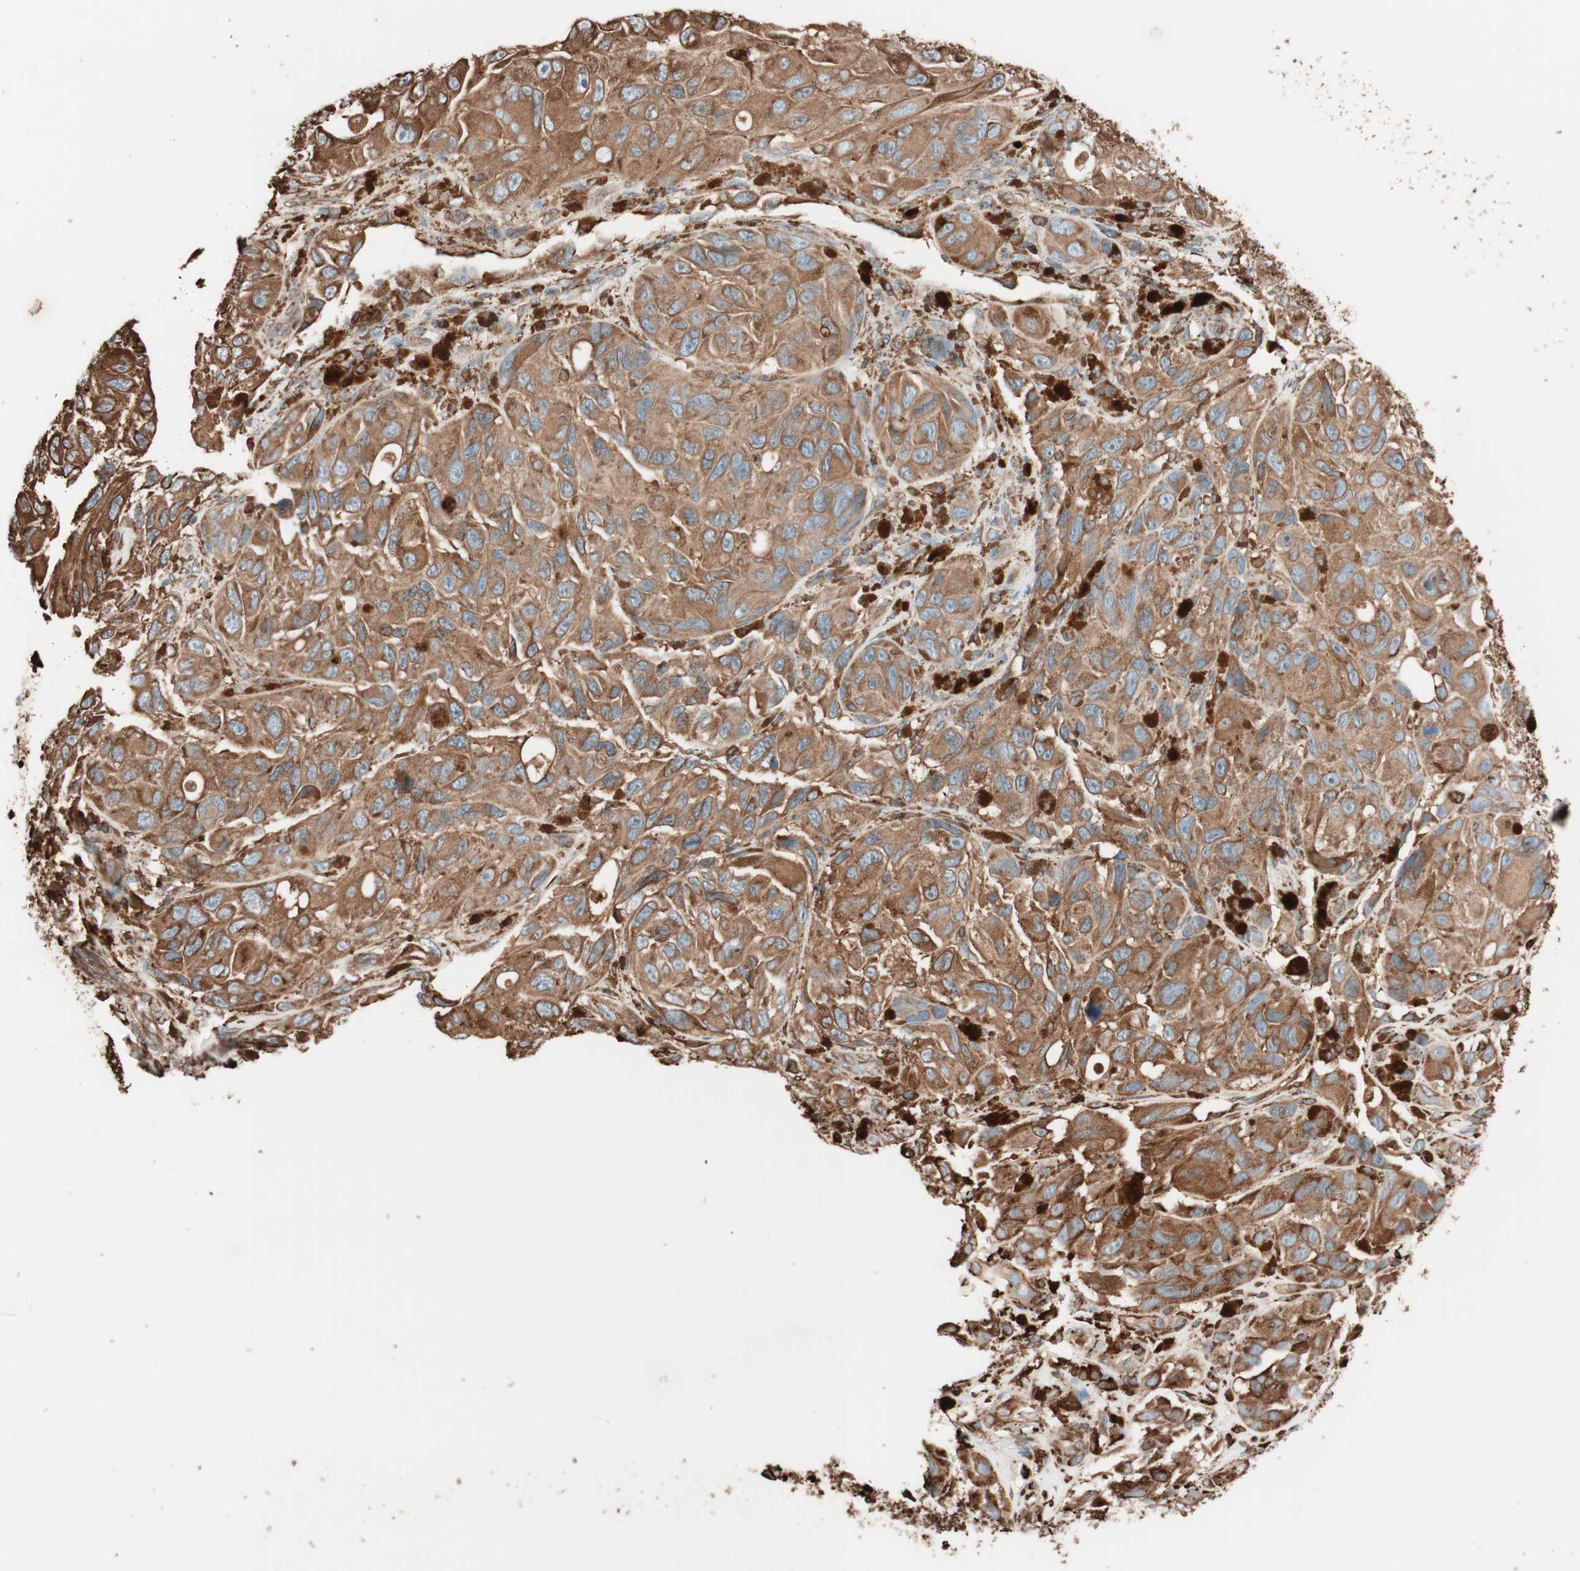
{"staining": {"intensity": "strong", "quantity": ">75%", "location": "cytoplasmic/membranous"}, "tissue": "melanoma", "cell_type": "Tumor cells", "image_type": "cancer", "snomed": [{"axis": "morphology", "description": "Malignant melanoma, NOS"}, {"axis": "topography", "description": "Skin"}], "caption": "Human malignant melanoma stained with a protein marker exhibits strong staining in tumor cells.", "gene": "VEGFA", "patient": {"sex": "female", "age": 73}}